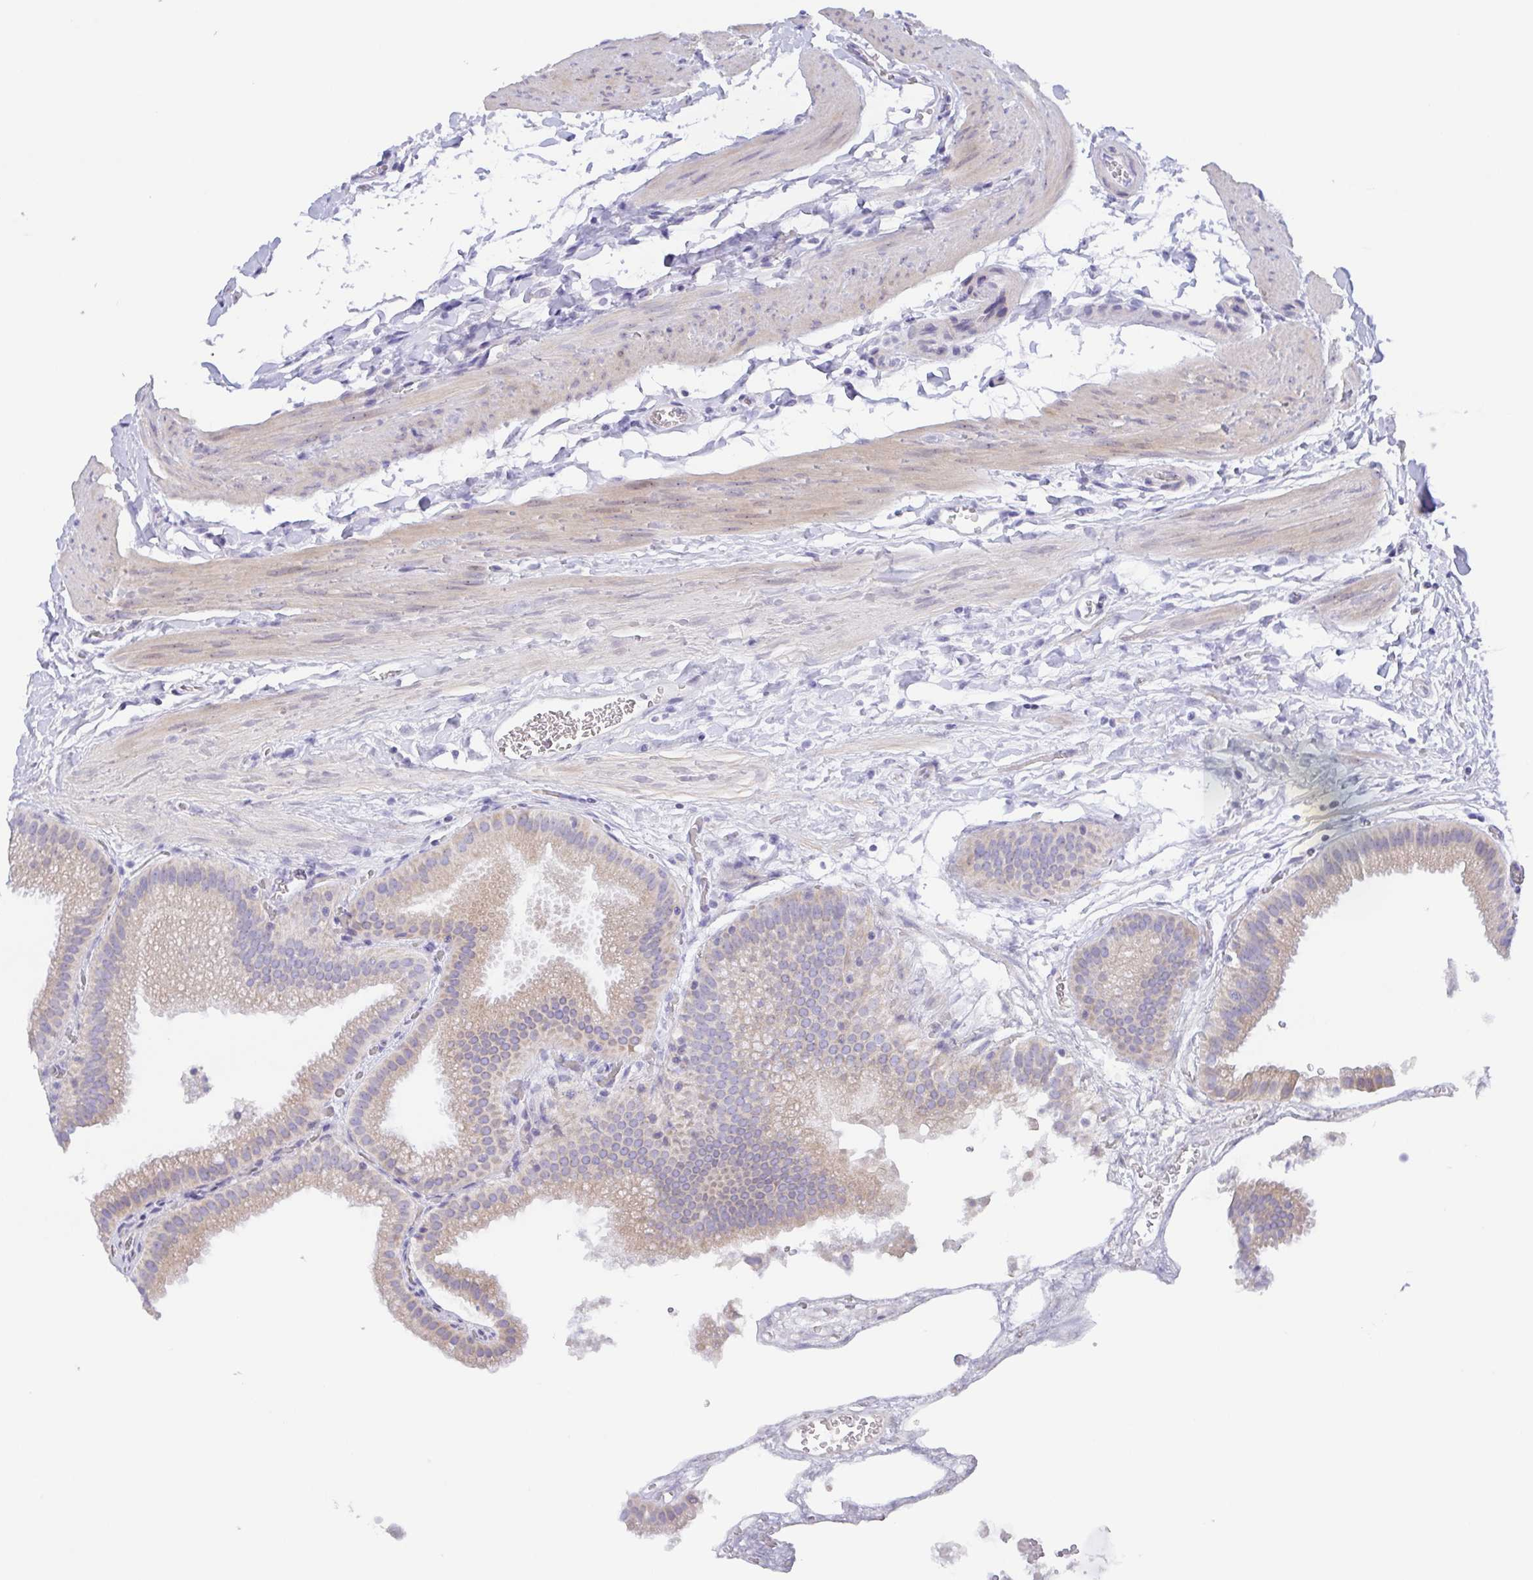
{"staining": {"intensity": "weak", "quantity": "<25%", "location": "cytoplasmic/membranous"}, "tissue": "gallbladder", "cell_type": "Glandular cells", "image_type": "normal", "snomed": [{"axis": "morphology", "description": "Normal tissue, NOS"}, {"axis": "topography", "description": "Gallbladder"}], "caption": "The histopathology image demonstrates no significant expression in glandular cells of gallbladder. (DAB (3,3'-diaminobenzidine) immunohistochemistry with hematoxylin counter stain).", "gene": "MUCL3", "patient": {"sex": "female", "age": 63}}